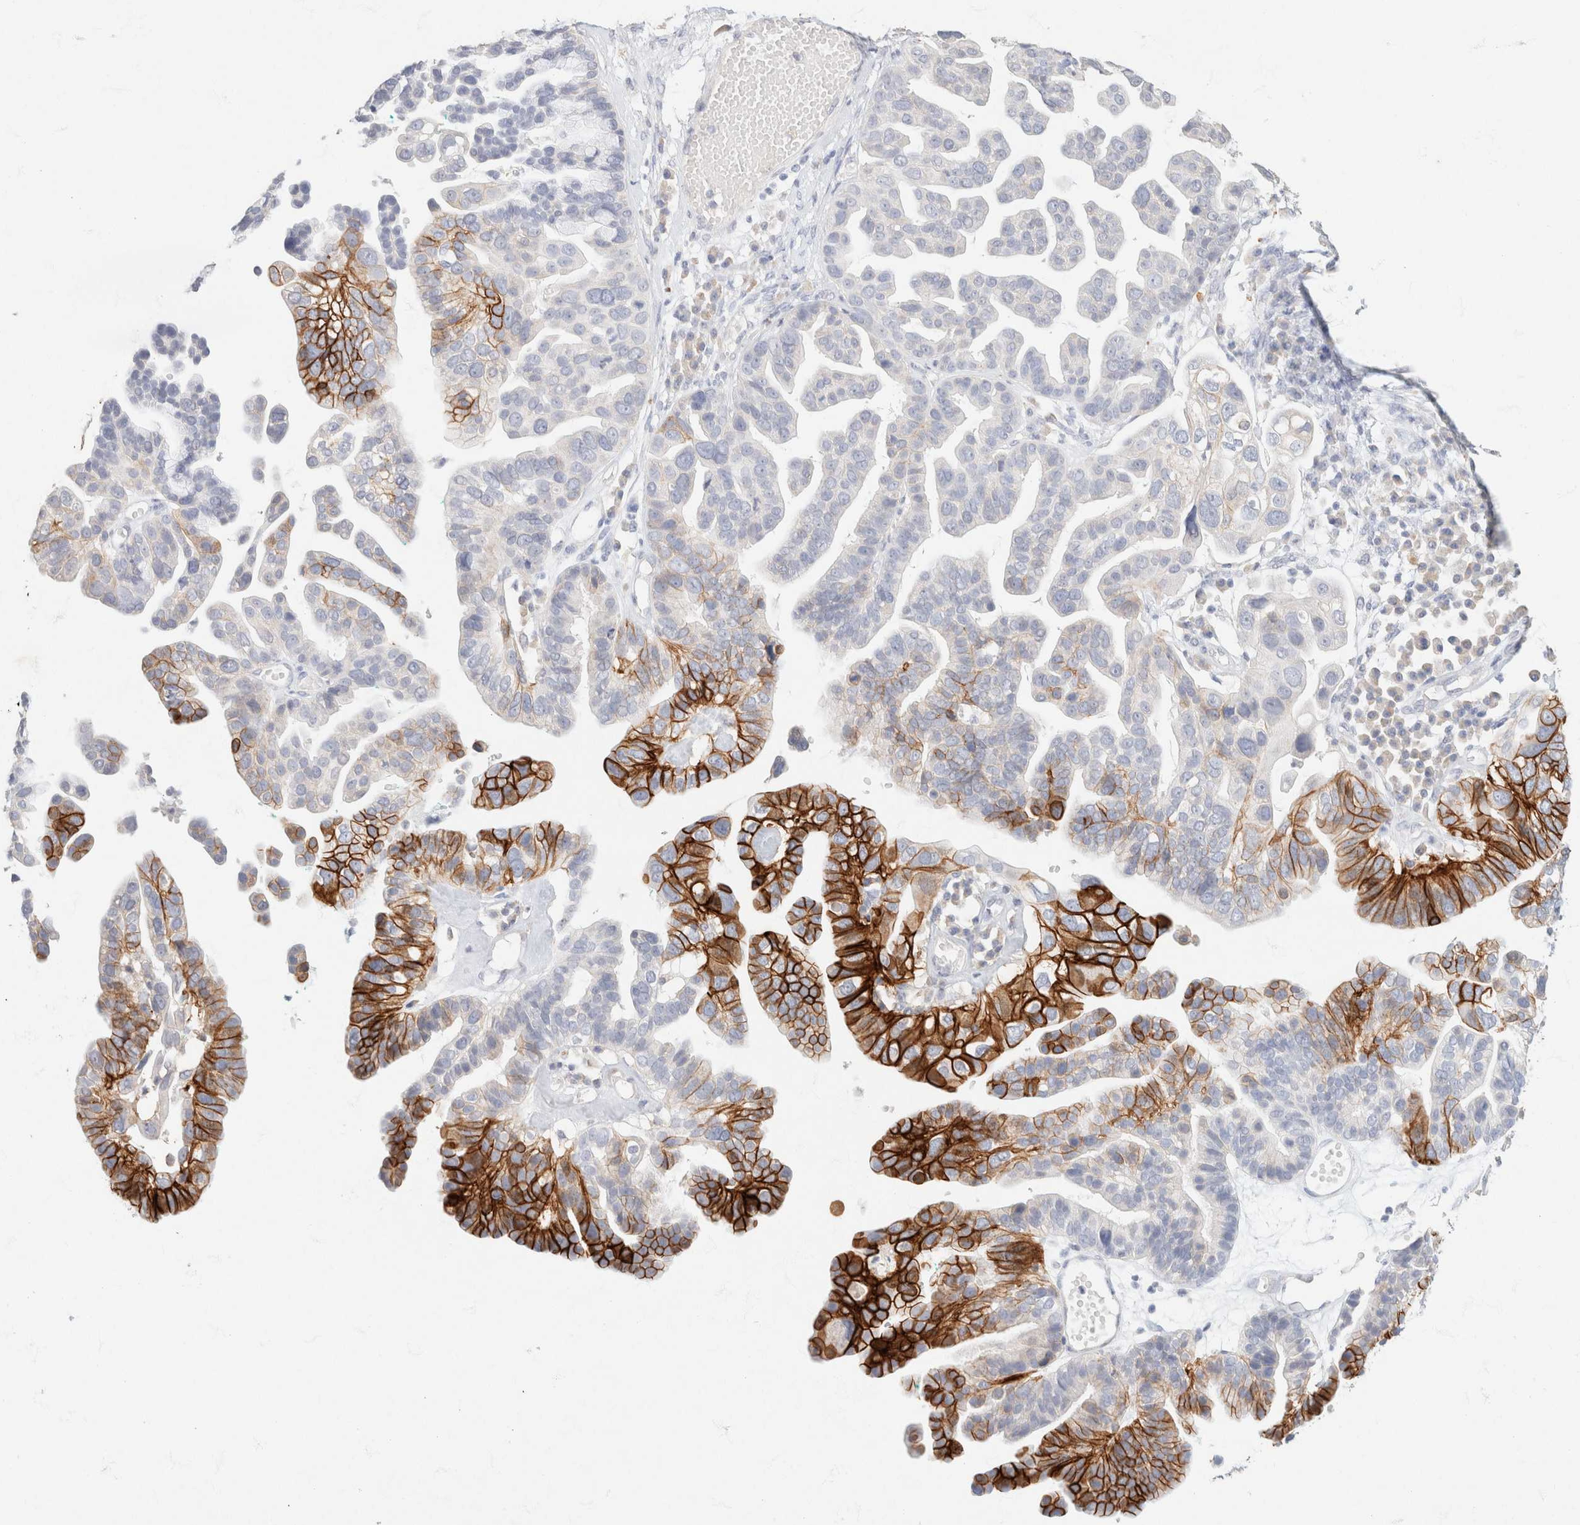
{"staining": {"intensity": "strong", "quantity": "25%-75%", "location": "cytoplasmic/membranous"}, "tissue": "ovarian cancer", "cell_type": "Tumor cells", "image_type": "cancer", "snomed": [{"axis": "morphology", "description": "Cystadenocarcinoma, serous, NOS"}, {"axis": "topography", "description": "Ovary"}], "caption": "Brown immunohistochemical staining in human serous cystadenocarcinoma (ovarian) reveals strong cytoplasmic/membranous positivity in approximately 25%-75% of tumor cells.", "gene": "CA12", "patient": {"sex": "female", "age": 56}}